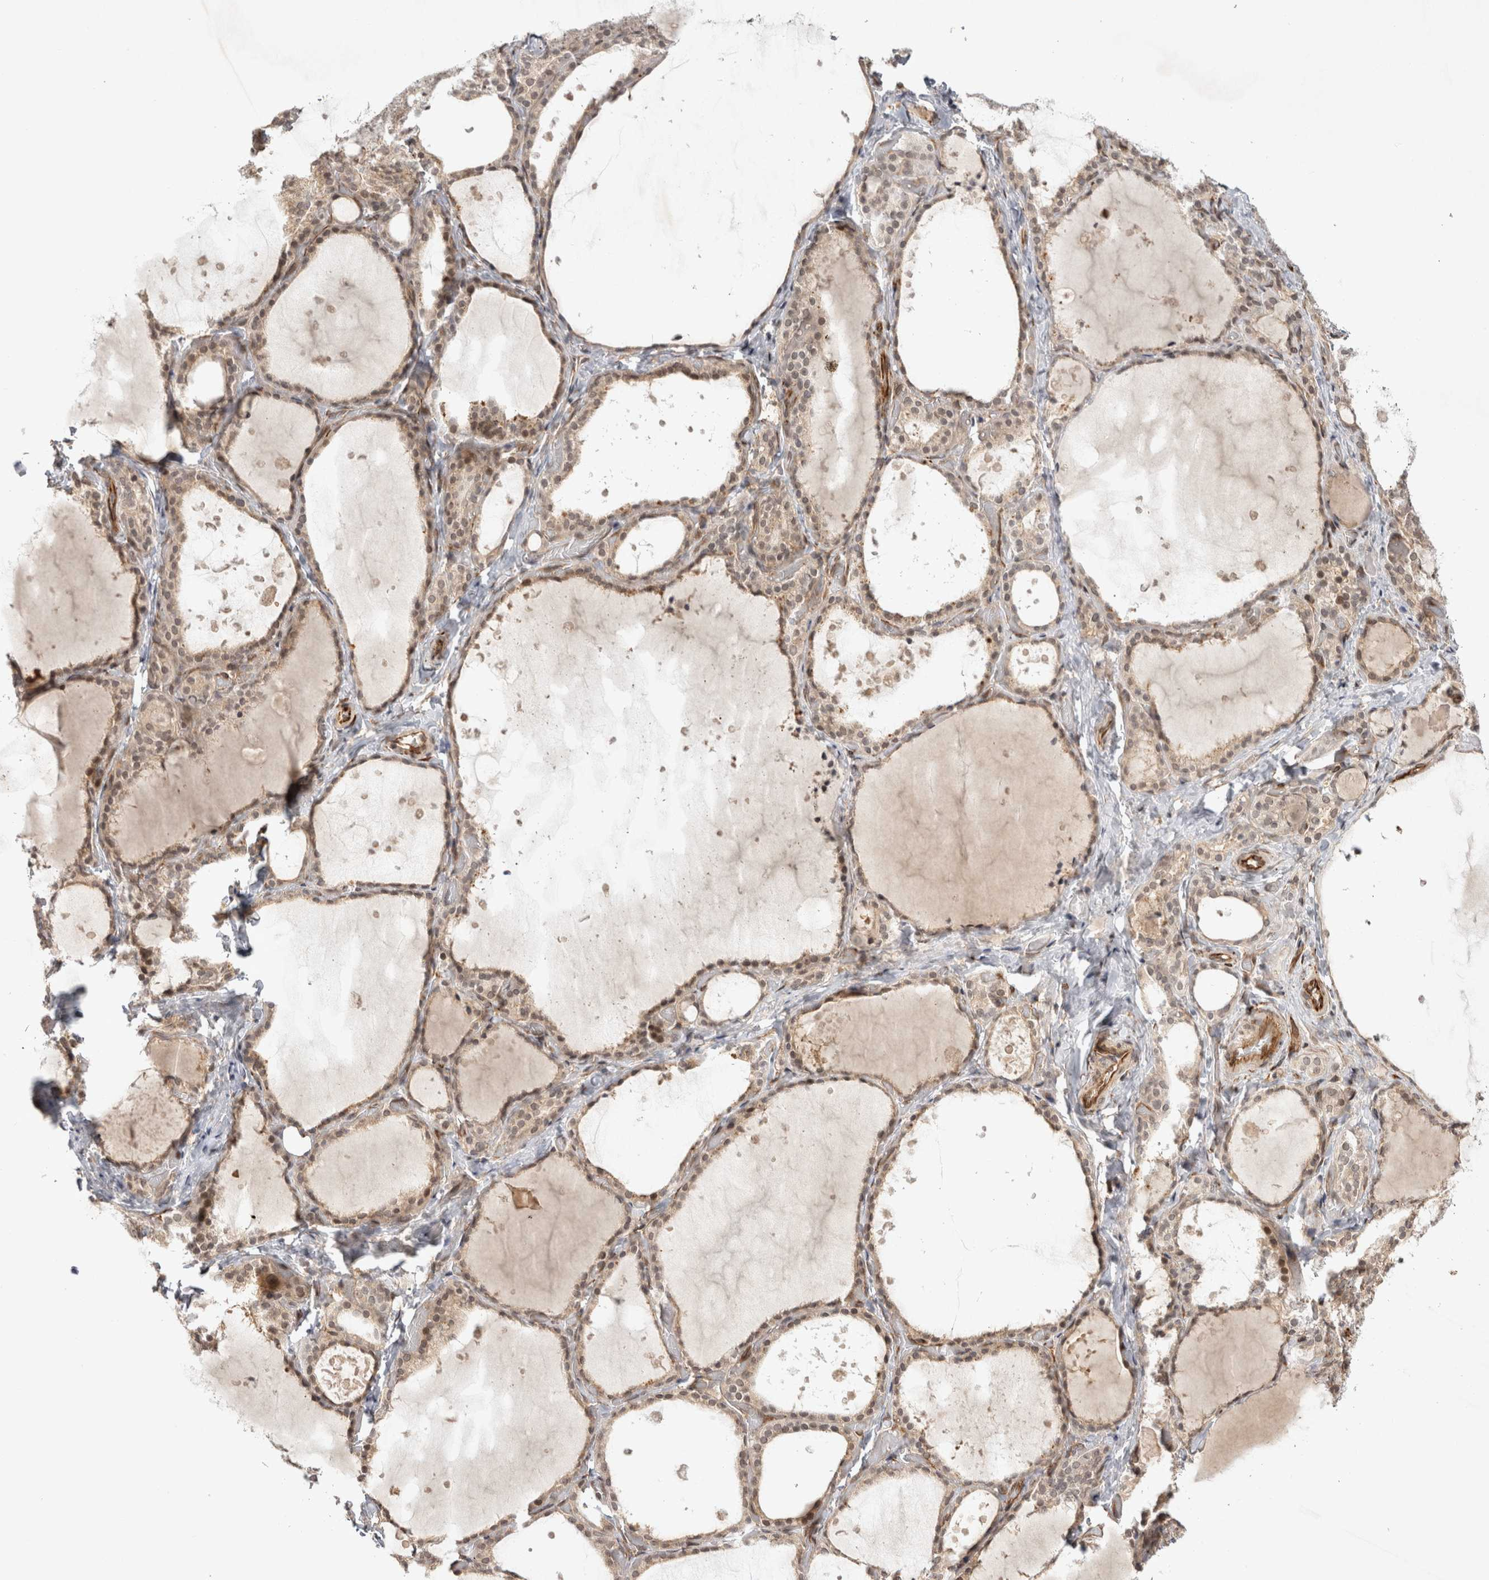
{"staining": {"intensity": "moderate", "quantity": ">75%", "location": "cytoplasmic/membranous,nuclear"}, "tissue": "thyroid gland", "cell_type": "Glandular cells", "image_type": "normal", "snomed": [{"axis": "morphology", "description": "Normal tissue, NOS"}, {"axis": "topography", "description": "Thyroid gland"}], "caption": "An image of thyroid gland stained for a protein reveals moderate cytoplasmic/membranous,nuclear brown staining in glandular cells. The staining is performed using DAB brown chromogen to label protein expression. The nuclei are counter-stained blue using hematoxylin.", "gene": "ZNF318", "patient": {"sex": "female", "age": 44}}